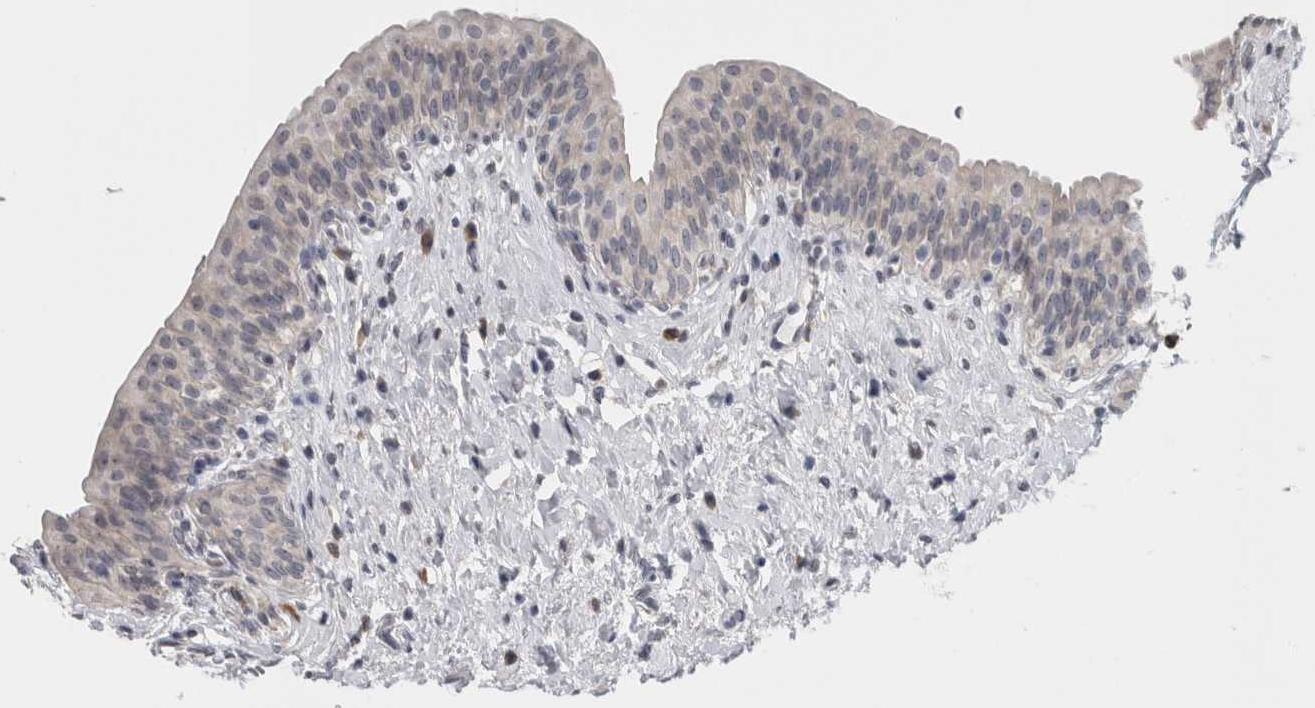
{"staining": {"intensity": "weak", "quantity": "<25%", "location": "cytoplasmic/membranous"}, "tissue": "urinary bladder", "cell_type": "Urothelial cells", "image_type": "normal", "snomed": [{"axis": "morphology", "description": "Normal tissue, NOS"}, {"axis": "topography", "description": "Urinary bladder"}], "caption": "A photomicrograph of human urinary bladder is negative for staining in urothelial cells. (Stains: DAB immunohistochemistry with hematoxylin counter stain, Microscopy: brightfield microscopy at high magnification).", "gene": "TMEM242", "patient": {"sex": "male", "age": 83}}